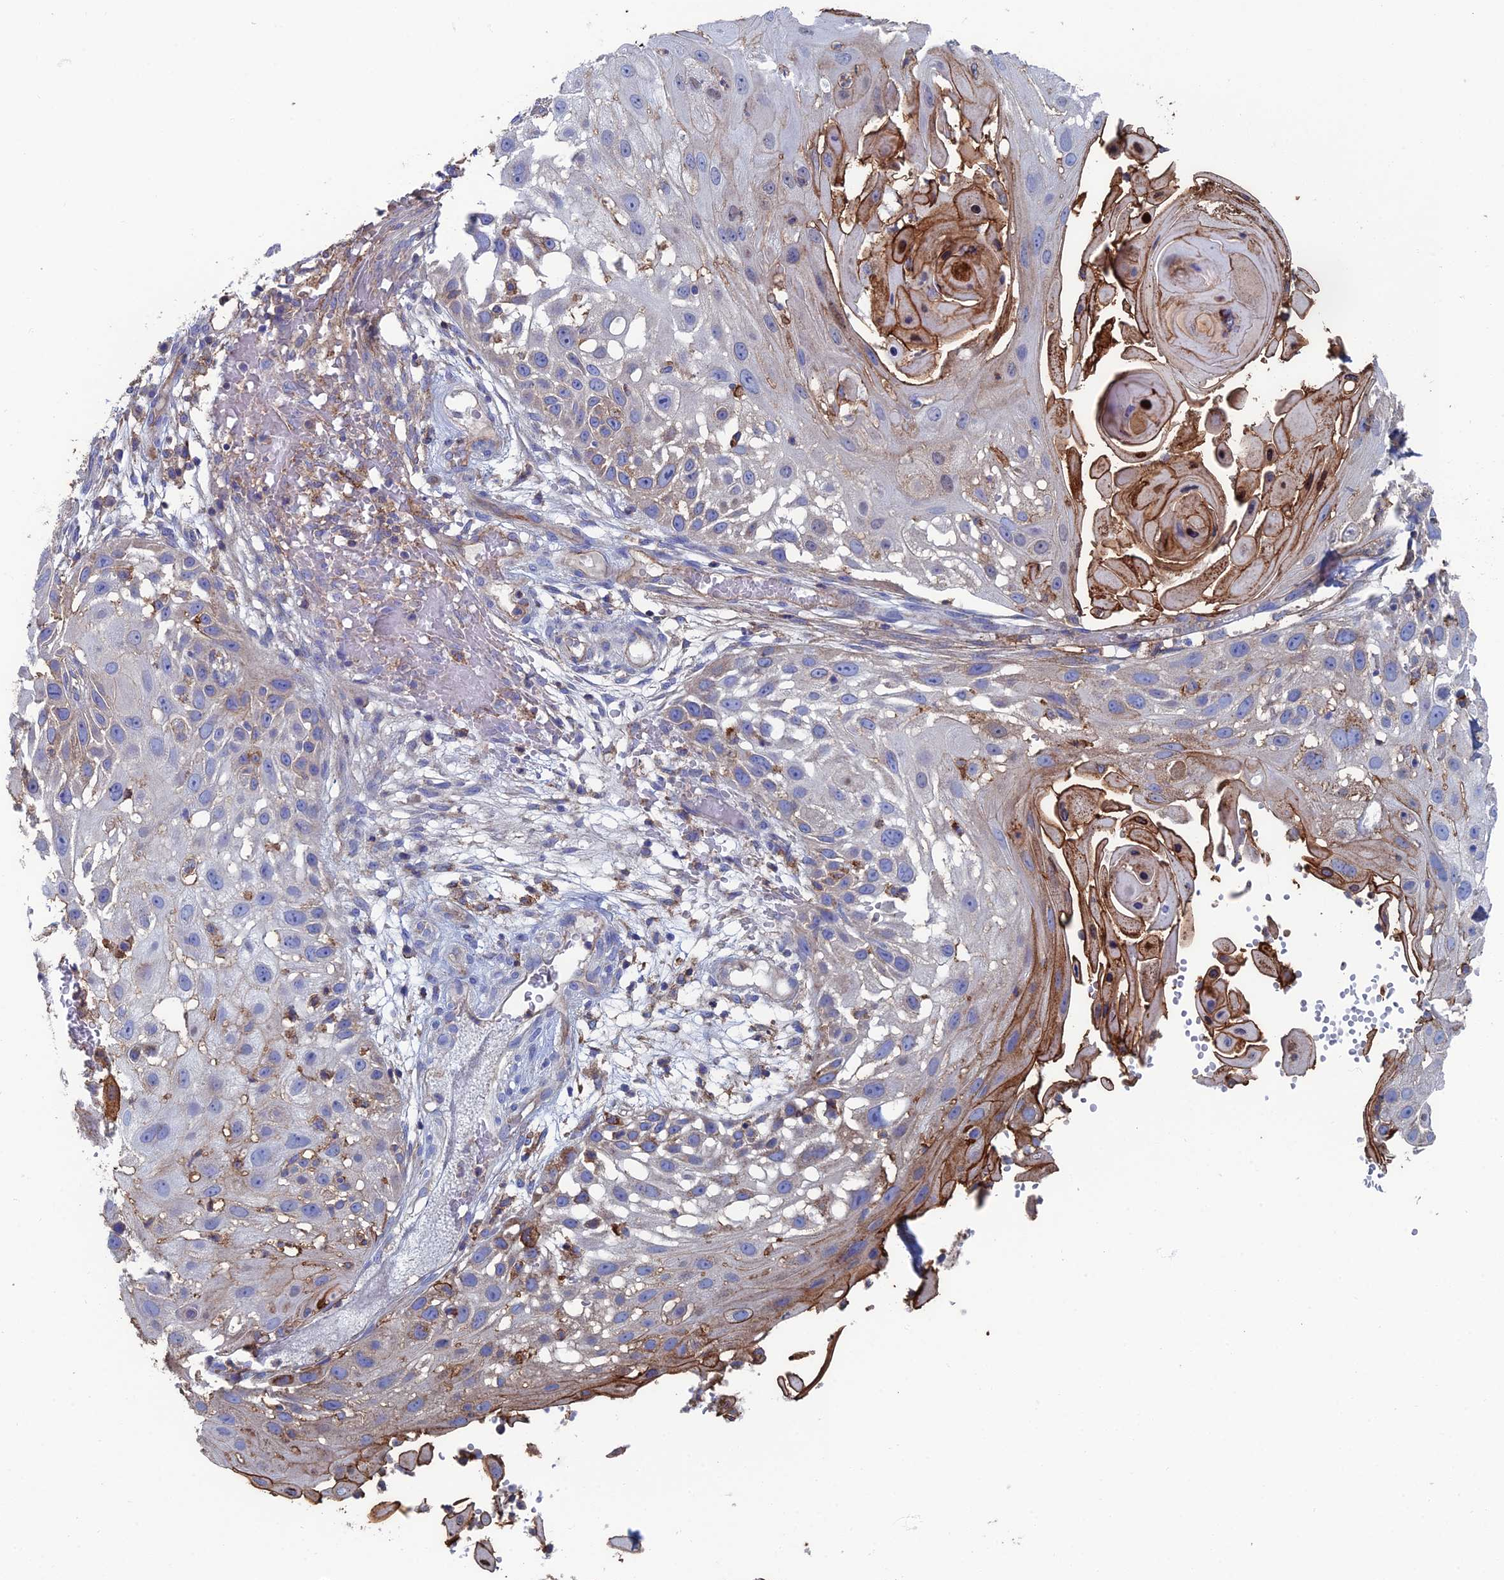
{"staining": {"intensity": "weak", "quantity": "<25%", "location": "cytoplasmic/membranous"}, "tissue": "skin cancer", "cell_type": "Tumor cells", "image_type": "cancer", "snomed": [{"axis": "morphology", "description": "Squamous cell carcinoma, NOS"}, {"axis": "topography", "description": "Skin"}], "caption": "The immunohistochemistry photomicrograph has no significant positivity in tumor cells of skin cancer (squamous cell carcinoma) tissue.", "gene": "SNX11", "patient": {"sex": "female", "age": 44}}